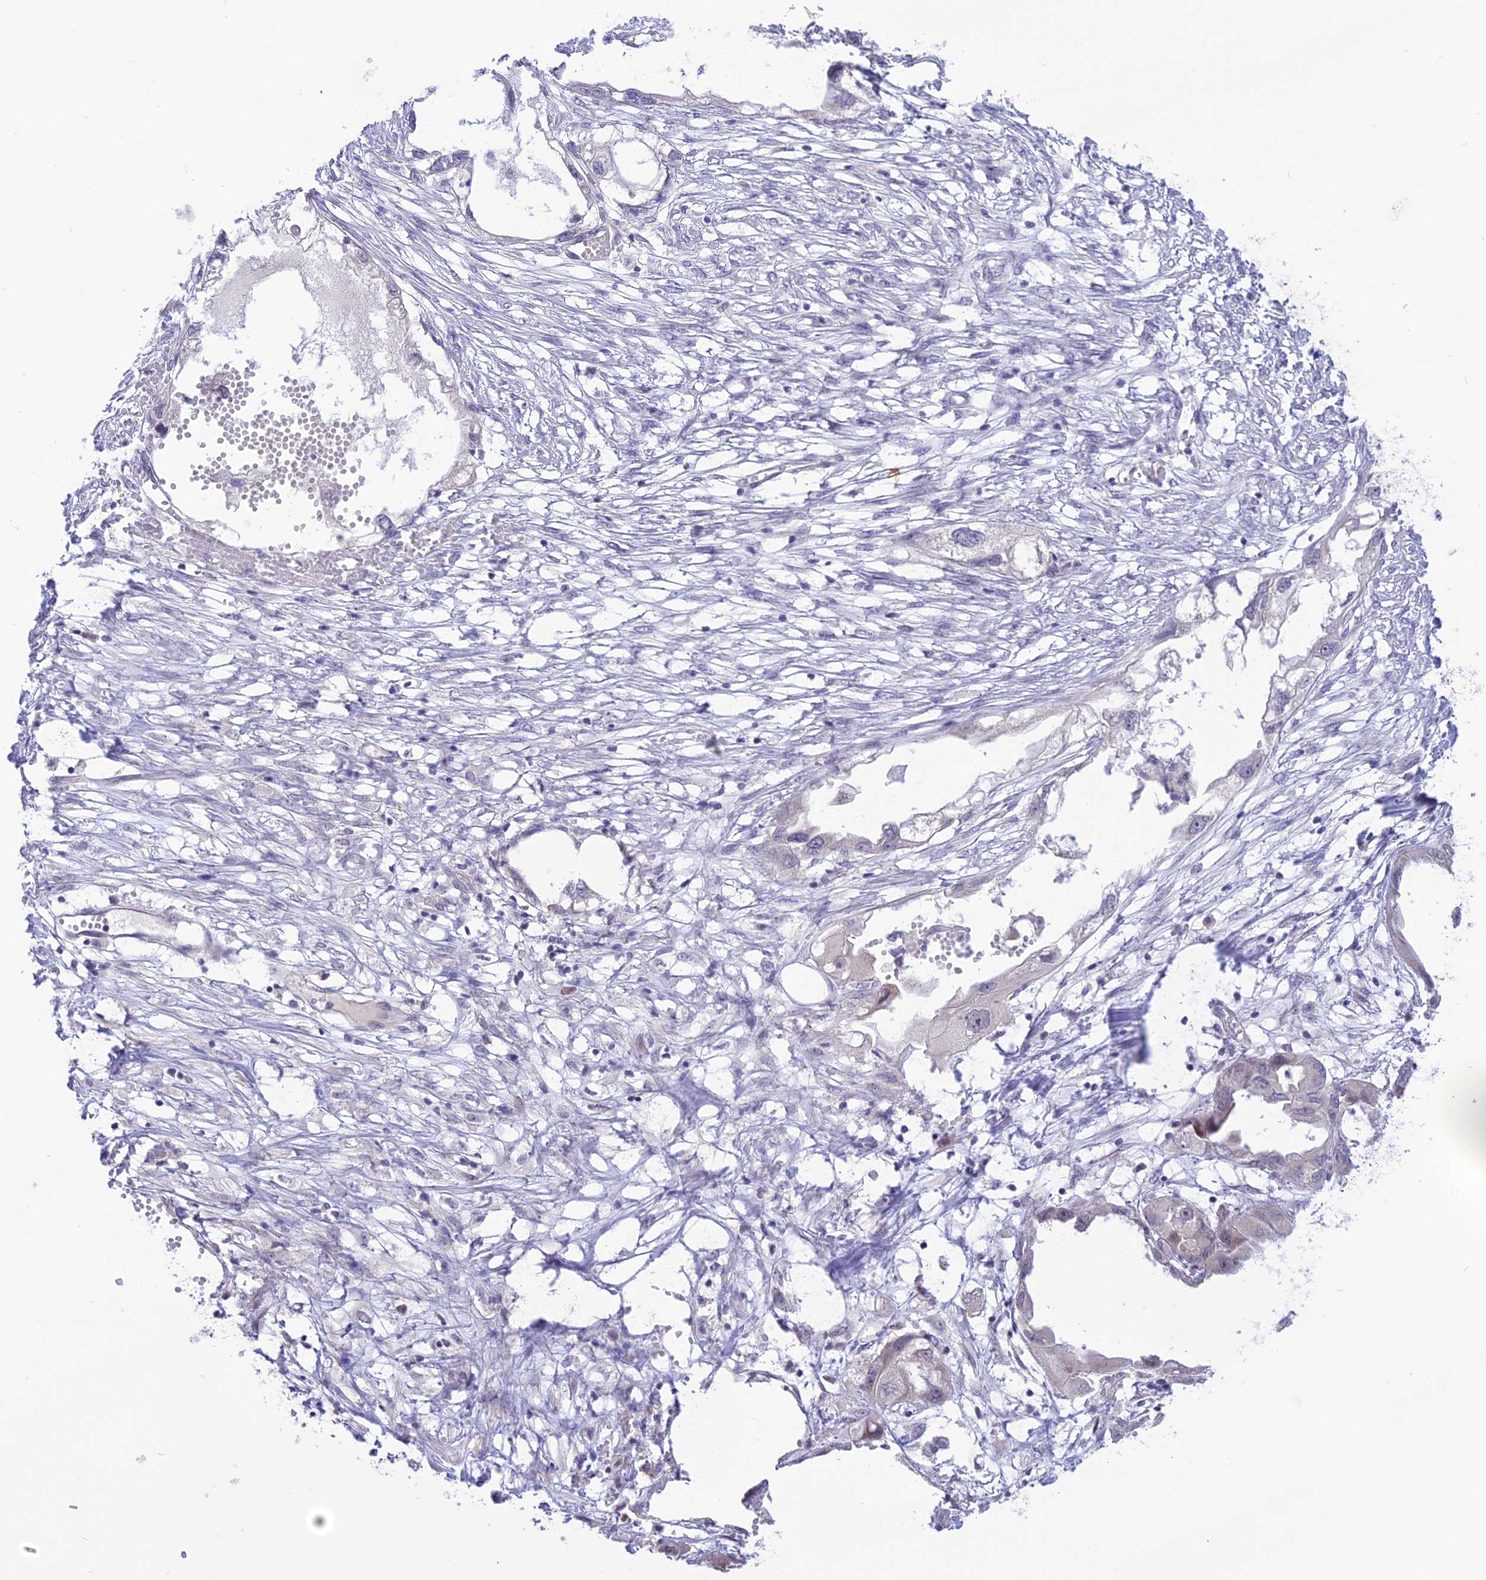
{"staining": {"intensity": "negative", "quantity": "none", "location": "none"}, "tissue": "endometrial cancer", "cell_type": "Tumor cells", "image_type": "cancer", "snomed": [{"axis": "morphology", "description": "Adenocarcinoma, NOS"}, {"axis": "morphology", "description": "Adenocarcinoma, metastatic, NOS"}, {"axis": "topography", "description": "Adipose tissue"}, {"axis": "topography", "description": "Endometrium"}], "caption": "A photomicrograph of human endometrial cancer is negative for staining in tumor cells.", "gene": "ZNF837", "patient": {"sex": "female", "age": 67}}